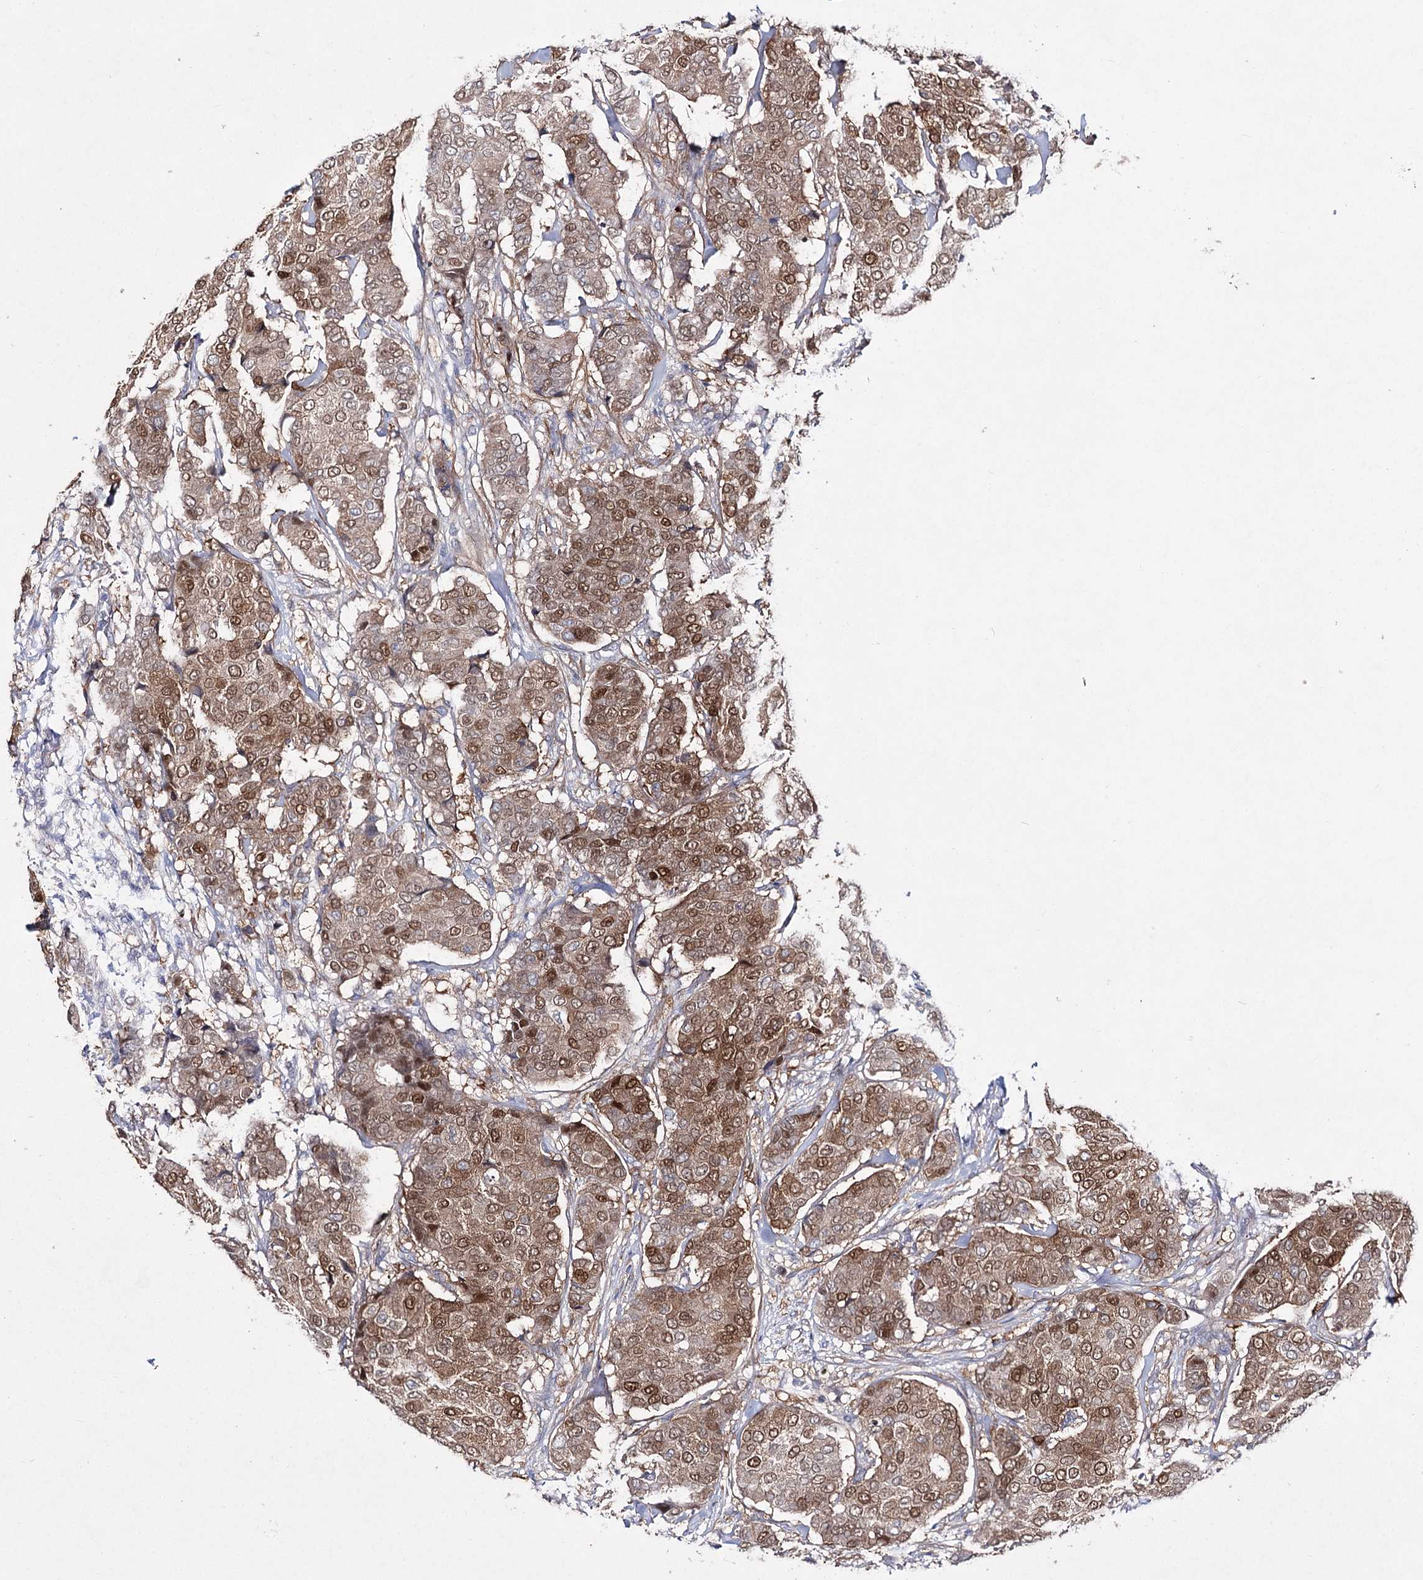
{"staining": {"intensity": "moderate", "quantity": ">75%", "location": "cytoplasmic/membranous,nuclear"}, "tissue": "breast cancer", "cell_type": "Tumor cells", "image_type": "cancer", "snomed": [{"axis": "morphology", "description": "Duct carcinoma"}, {"axis": "topography", "description": "Breast"}], "caption": "High-power microscopy captured an immunohistochemistry (IHC) photomicrograph of breast cancer (infiltrating ductal carcinoma), revealing moderate cytoplasmic/membranous and nuclear positivity in about >75% of tumor cells. The staining was performed using DAB to visualize the protein expression in brown, while the nuclei were stained in blue with hematoxylin (Magnification: 20x).", "gene": "UGDH", "patient": {"sex": "female", "age": 75}}